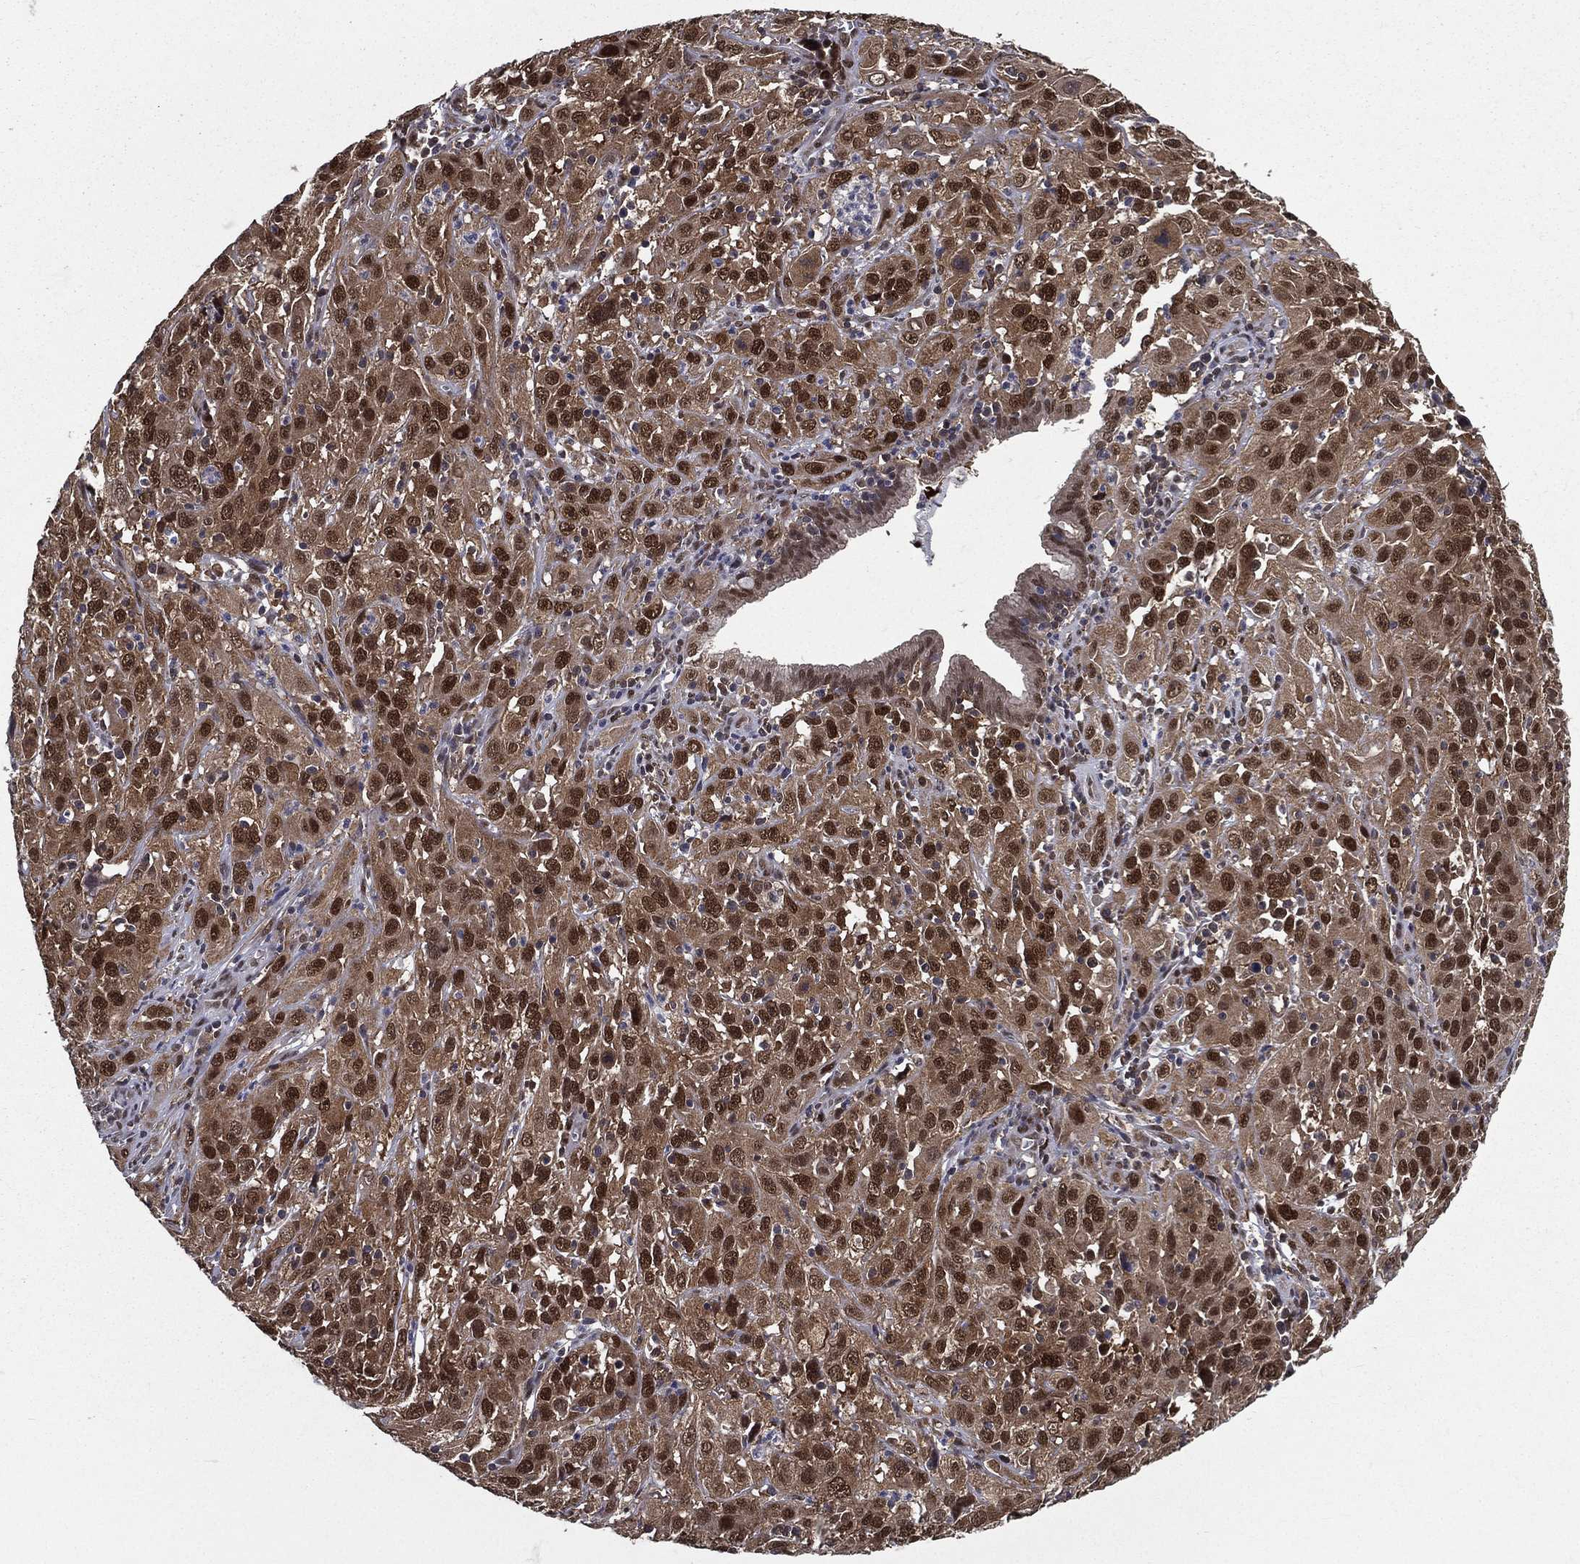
{"staining": {"intensity": "strong", "quantity": ">75%", "location": "cytoplasmic/membranous,nuclear"}, "tissue": "cervical cancer", "cell_type": "Tumor cells", "image_type": "cancer", "snomed": [{"axis": "morphology", "description": "Squamous cell carcinoma, NOS"}, {"axis": "topography", "description": "Cervix"}], "caption": "This photomicrograph reveals squamous cell carcinoma (cervical) stained with immunohistochemistry (IHC) to label a protein in brown. The cytoplasmic/membranous and nuclear of tumor cells show strong positivity for the protein. Nuclei are counter-stained blue.", "gene": "CARM1", "patient": {"sex": "female", "age": 32}}